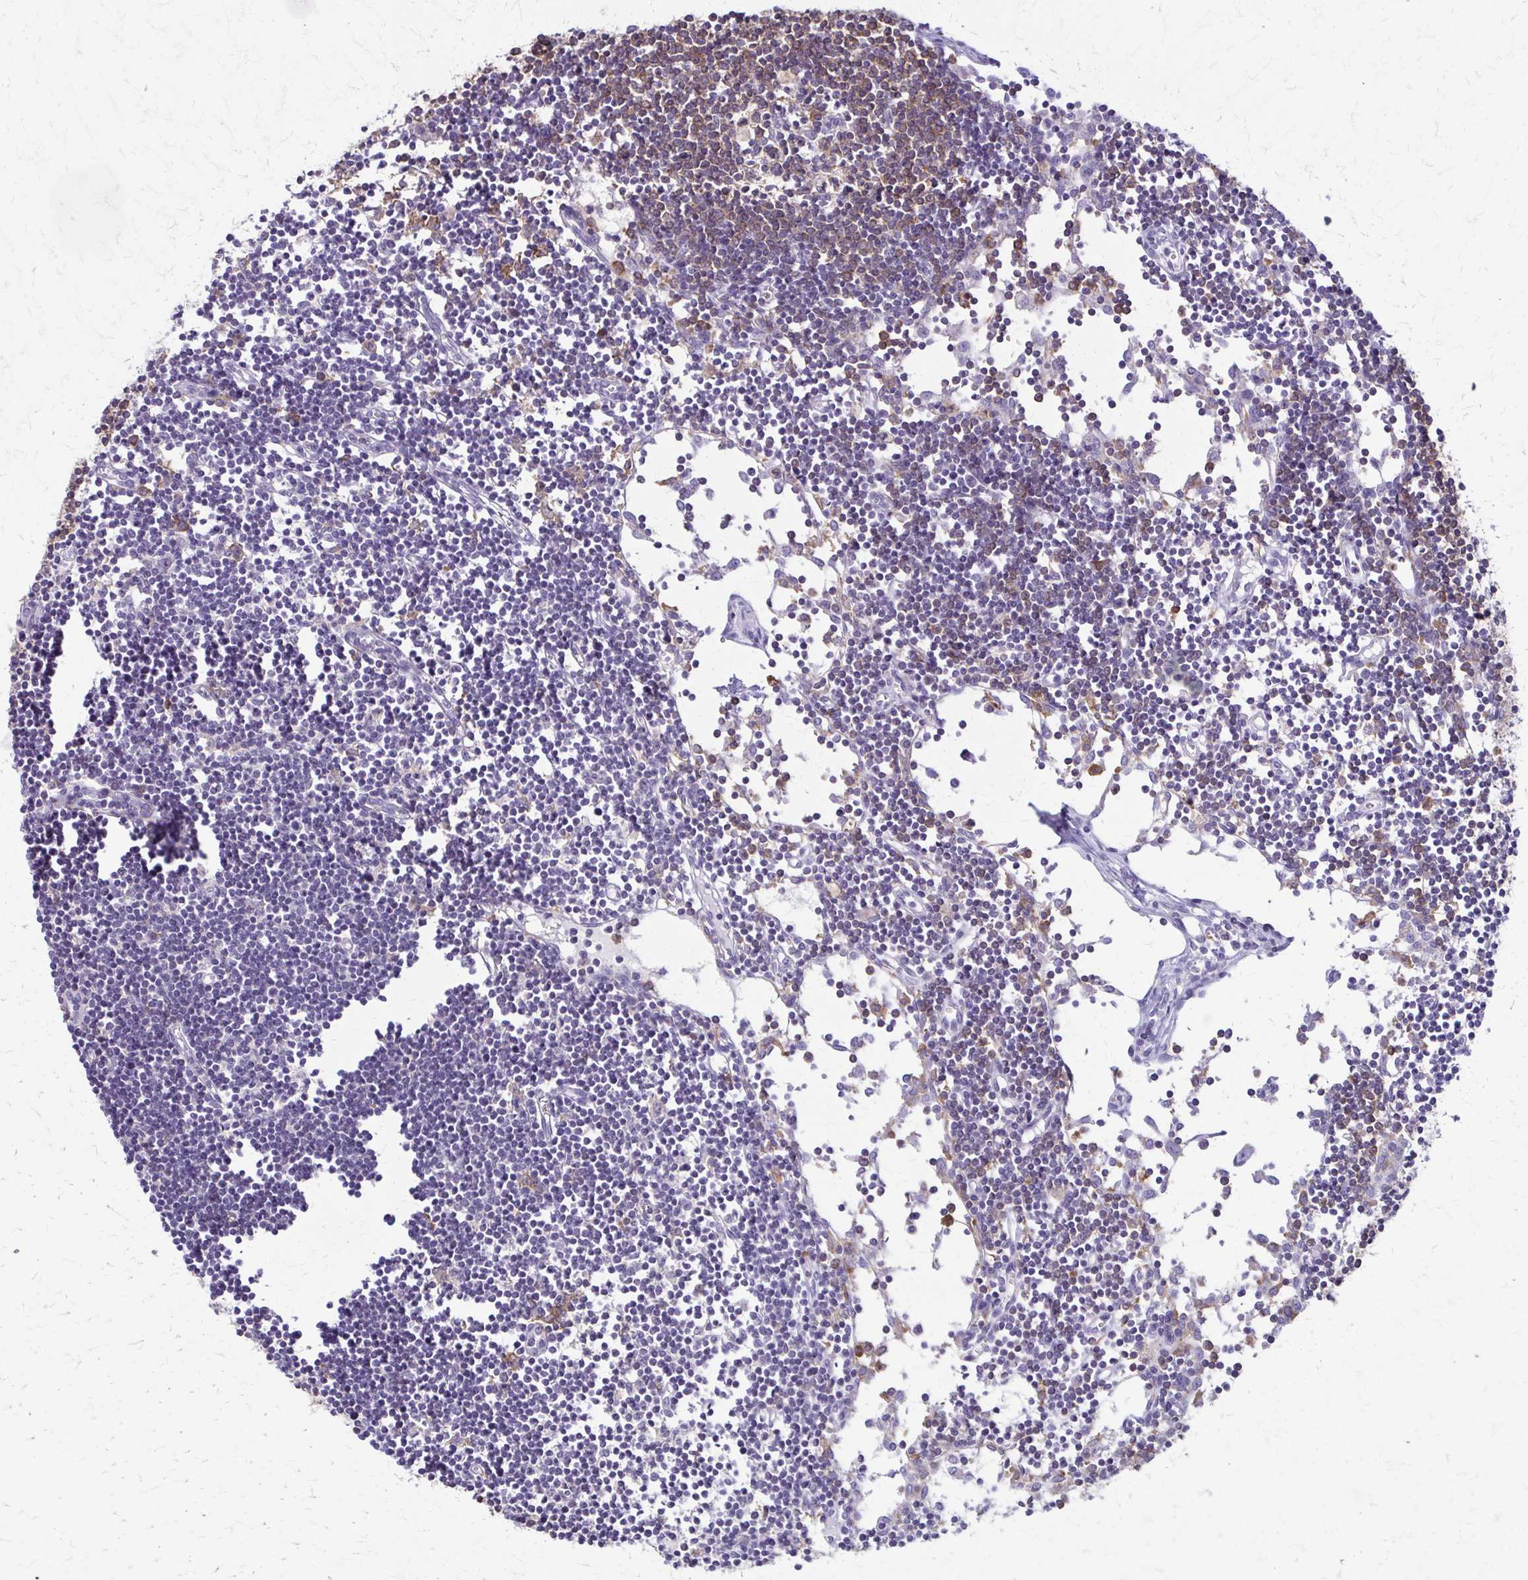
{"staining": {"intensity": "moderate", "quantity": ">75%", "location": "cytoplasmic/membranous"}, "tissue": "lymph node", "cell_type": "Germinal center cells", "image_type": "normal", "snomed": [{"axis": "morphology", "description": "Normal tissue, NOS"}, {"axis": "topography", "description": "Lymph node"}], "caption": "Immunohistochemistry (IHC) (DAB) staining of unremarkable human lymph node displays moderate cytoplasmic/membranous protein staining in approximately >75% of germinal center cells.", "gene": "PIK3AP1", "patient": {"sex": "female", "age": 65}}